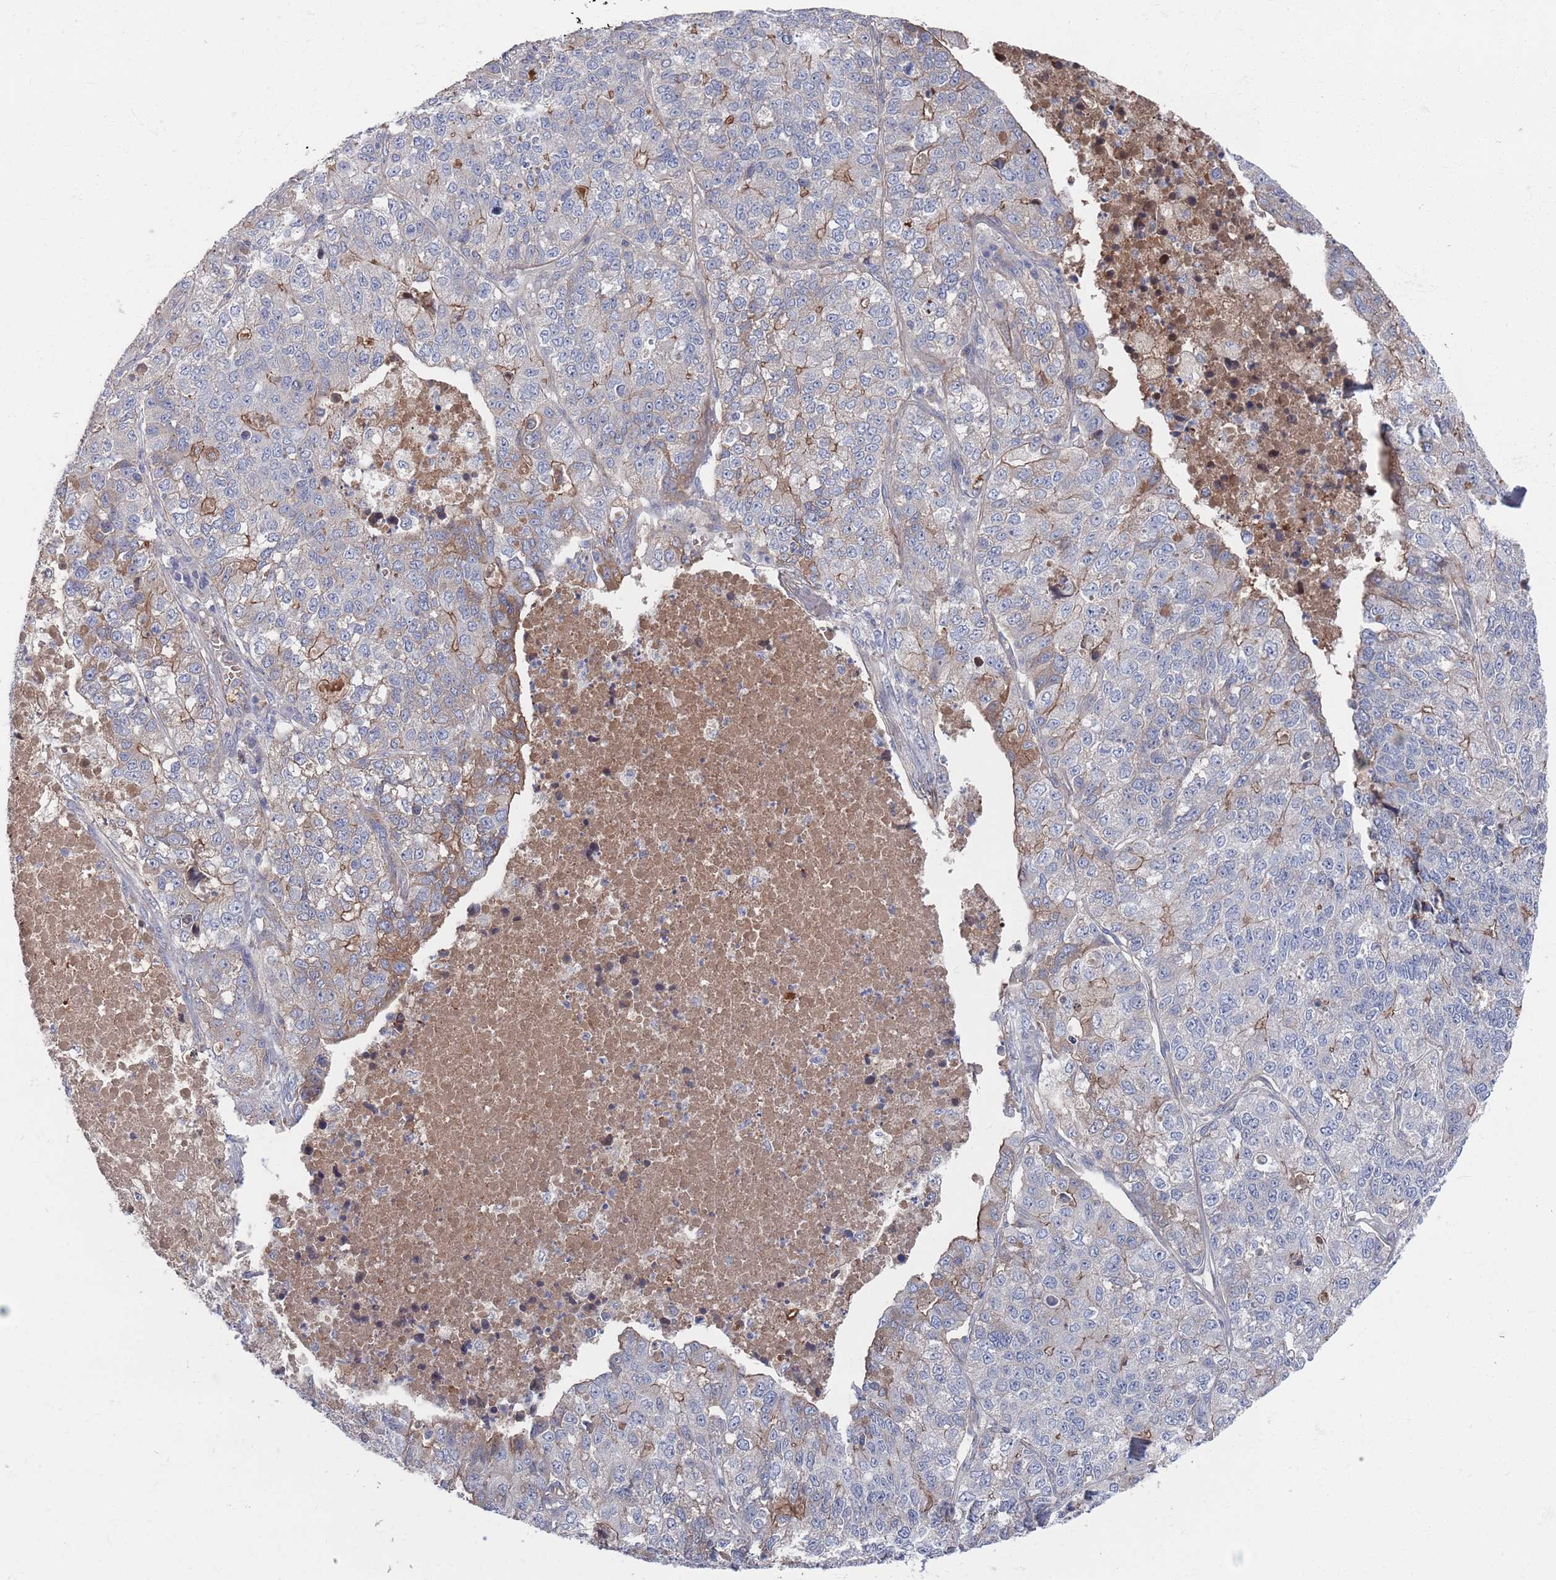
{"staining": {"intensity": "moderate", "quantity": "<25%", "location": "cytoplasmic/membranous"}, "tissue": "lung cancer", "cell_type": "Tumor cells", "image_type": "cancer", "snomed": [{"axis": "morphology", "description": "Adenocarcinoma, NOS"}, {"axis": "topography", "description": "Lung"}], "caption": "Tumor cells demonstrate low levels of moderate cytoplasmic/membranous positivity in approximately <25% of cells in adenocarcinoma (lung).", "gene": "PLEKHA4", "patient": {"sex": "male", "age": 49}}